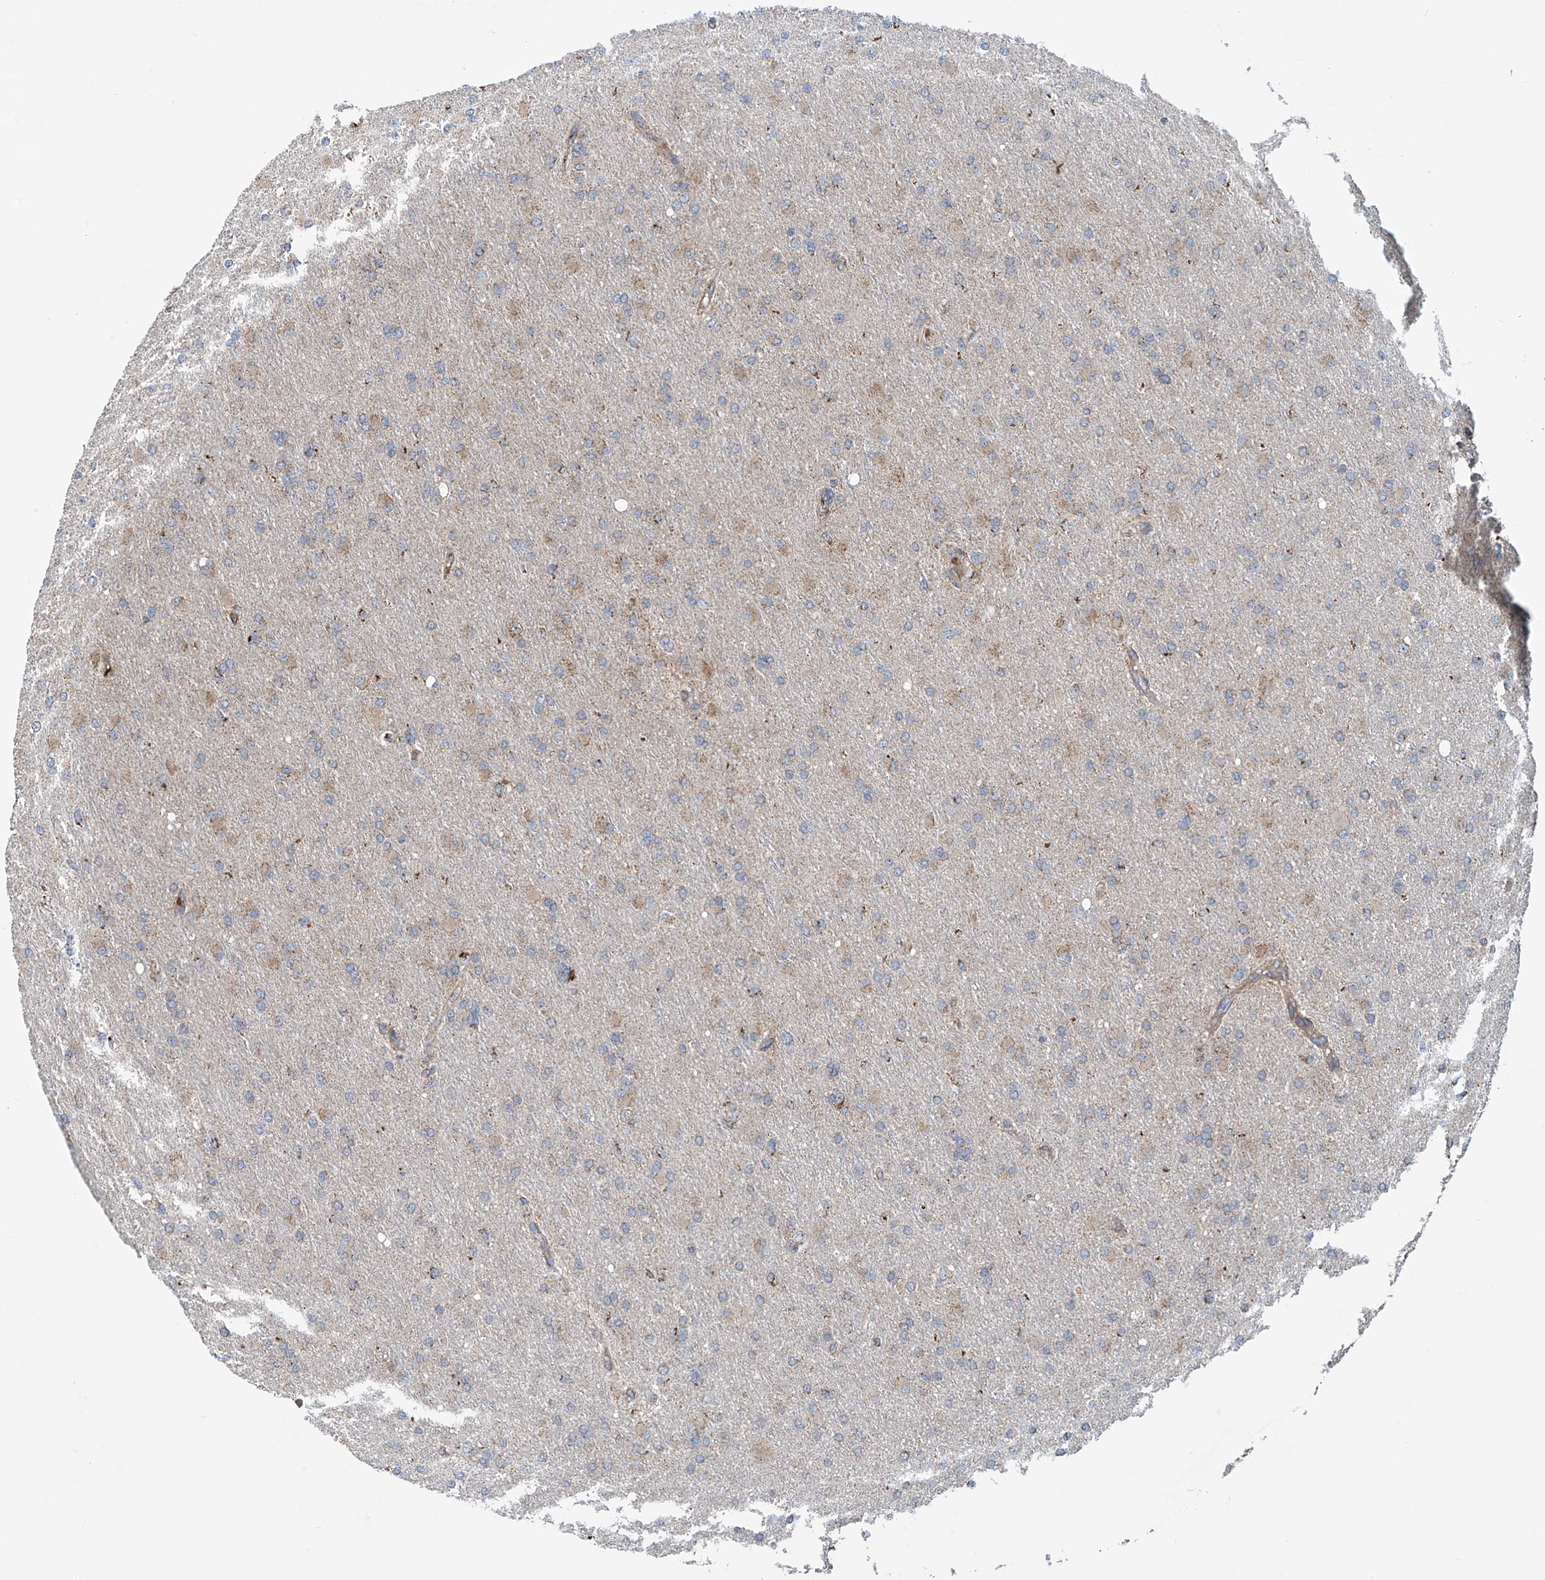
{"staining": {"intensity": "weak", "quantity": "25%-75%", "location": "cytoplasmic/membranous"}, "tissue": "glioma", "cell_type": "Tumor cells", "image_type": "cancer", "snomed": [{"axis": "morphology", "description": "Glioma, malignant, High grade"}, {"axis": "topography", "description": "Cerebral cortex"}], "caption": "Approximately 25%-75% of tumor cells in human glioma exhibit weak cytoplasmic/membranous protein positivity as visualized by brown immunohistochemical staining.", "gene": "COMMD1", "patient": {"sex": "female", "age": 36}}